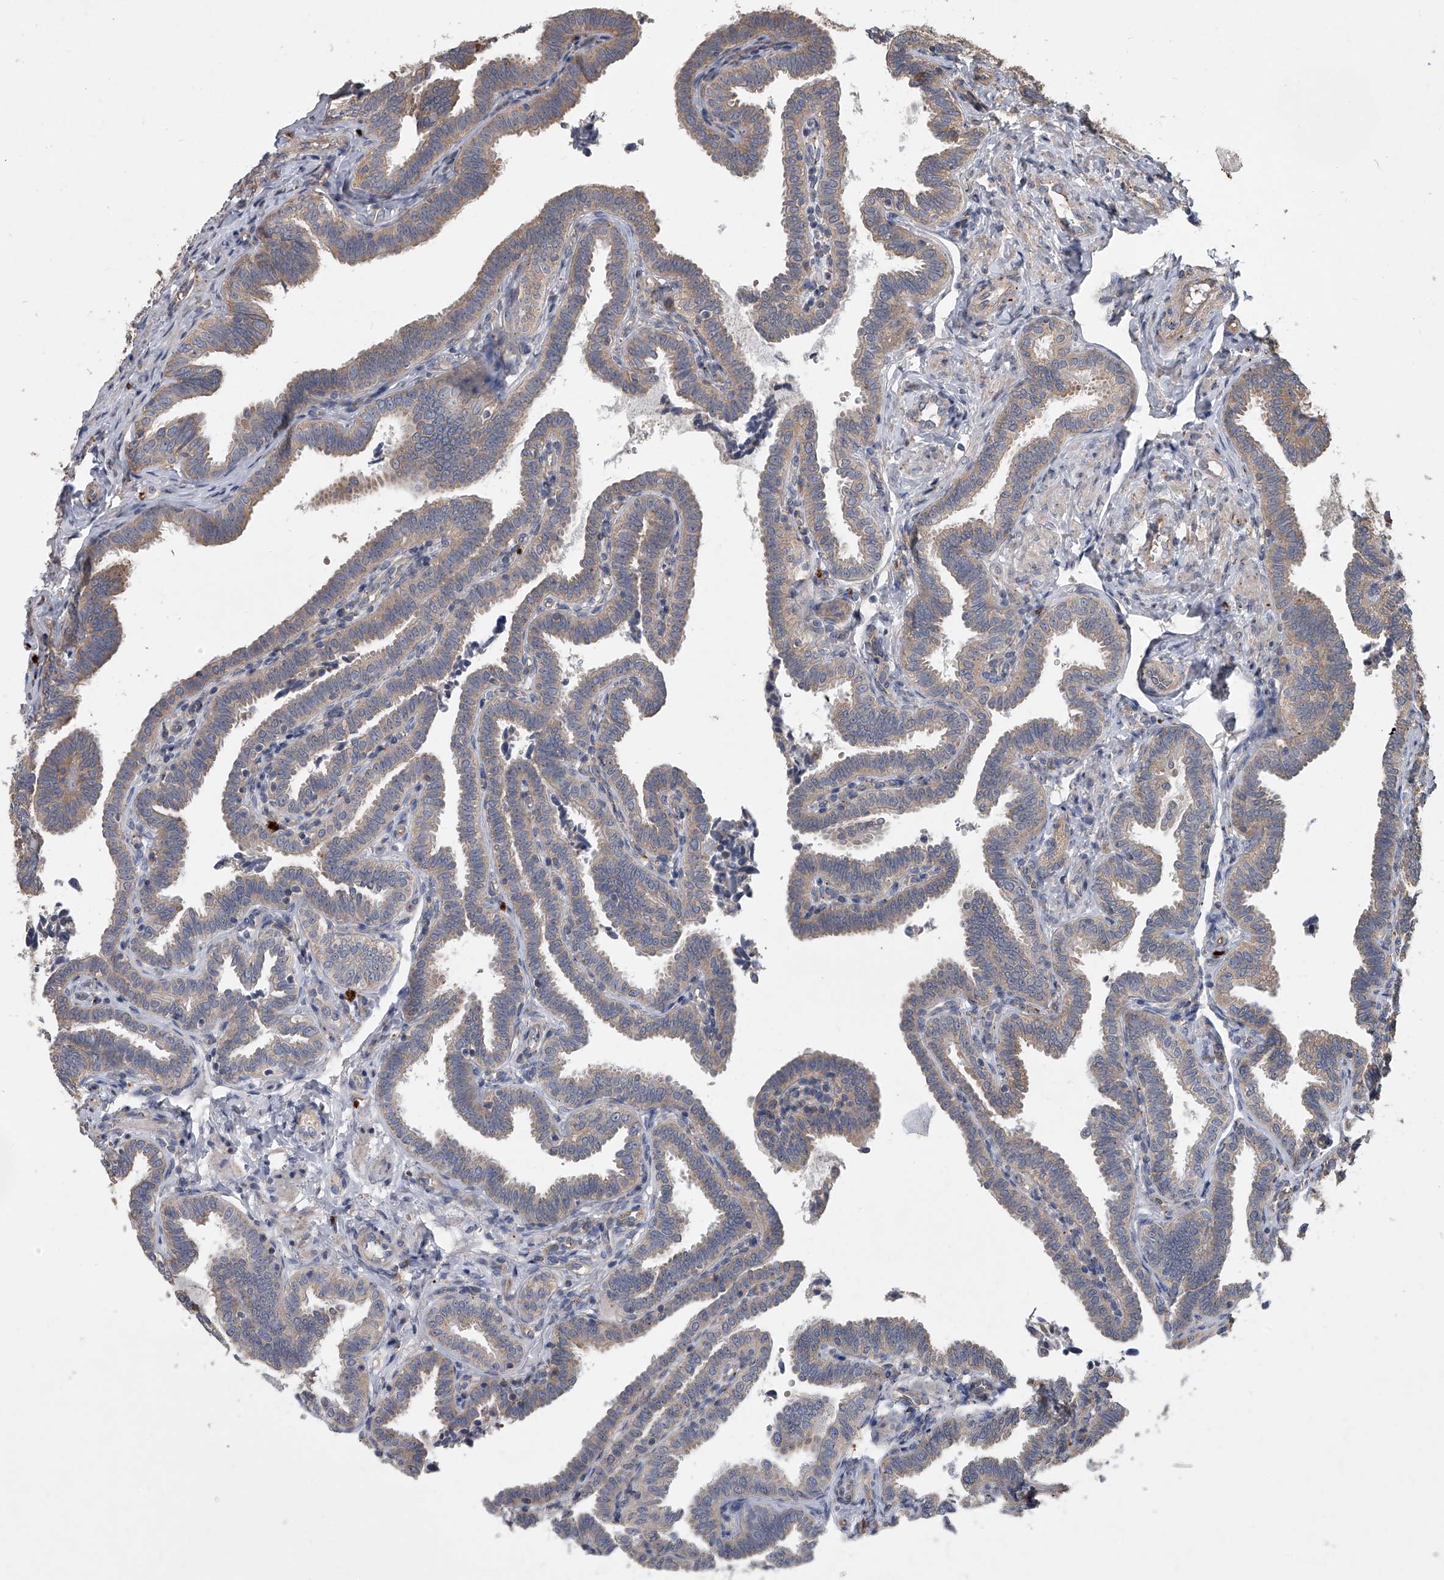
{"staining": {"intensity": "moderate", "quantity": ">75%", "location": "cytoplasmic/membranous"}, "tissue": "fallopian tube", "cell_type": "Glandular cells", "image_type": "normal", "snomed": [{"axis": "morphology", "description": "Normal tissue, NOS"}, {"axis": "topography", "description": "Fallopian tube"}], "caption": "Protein expression analysis of unremarkable fallopian tube exhibits moderate cytoplasmic/membranous staining in about >75% of glandular cells. Nuclei are stained in blue.", "gene": "DOCK9", "patient": {"sex": "female", "age": 39}}